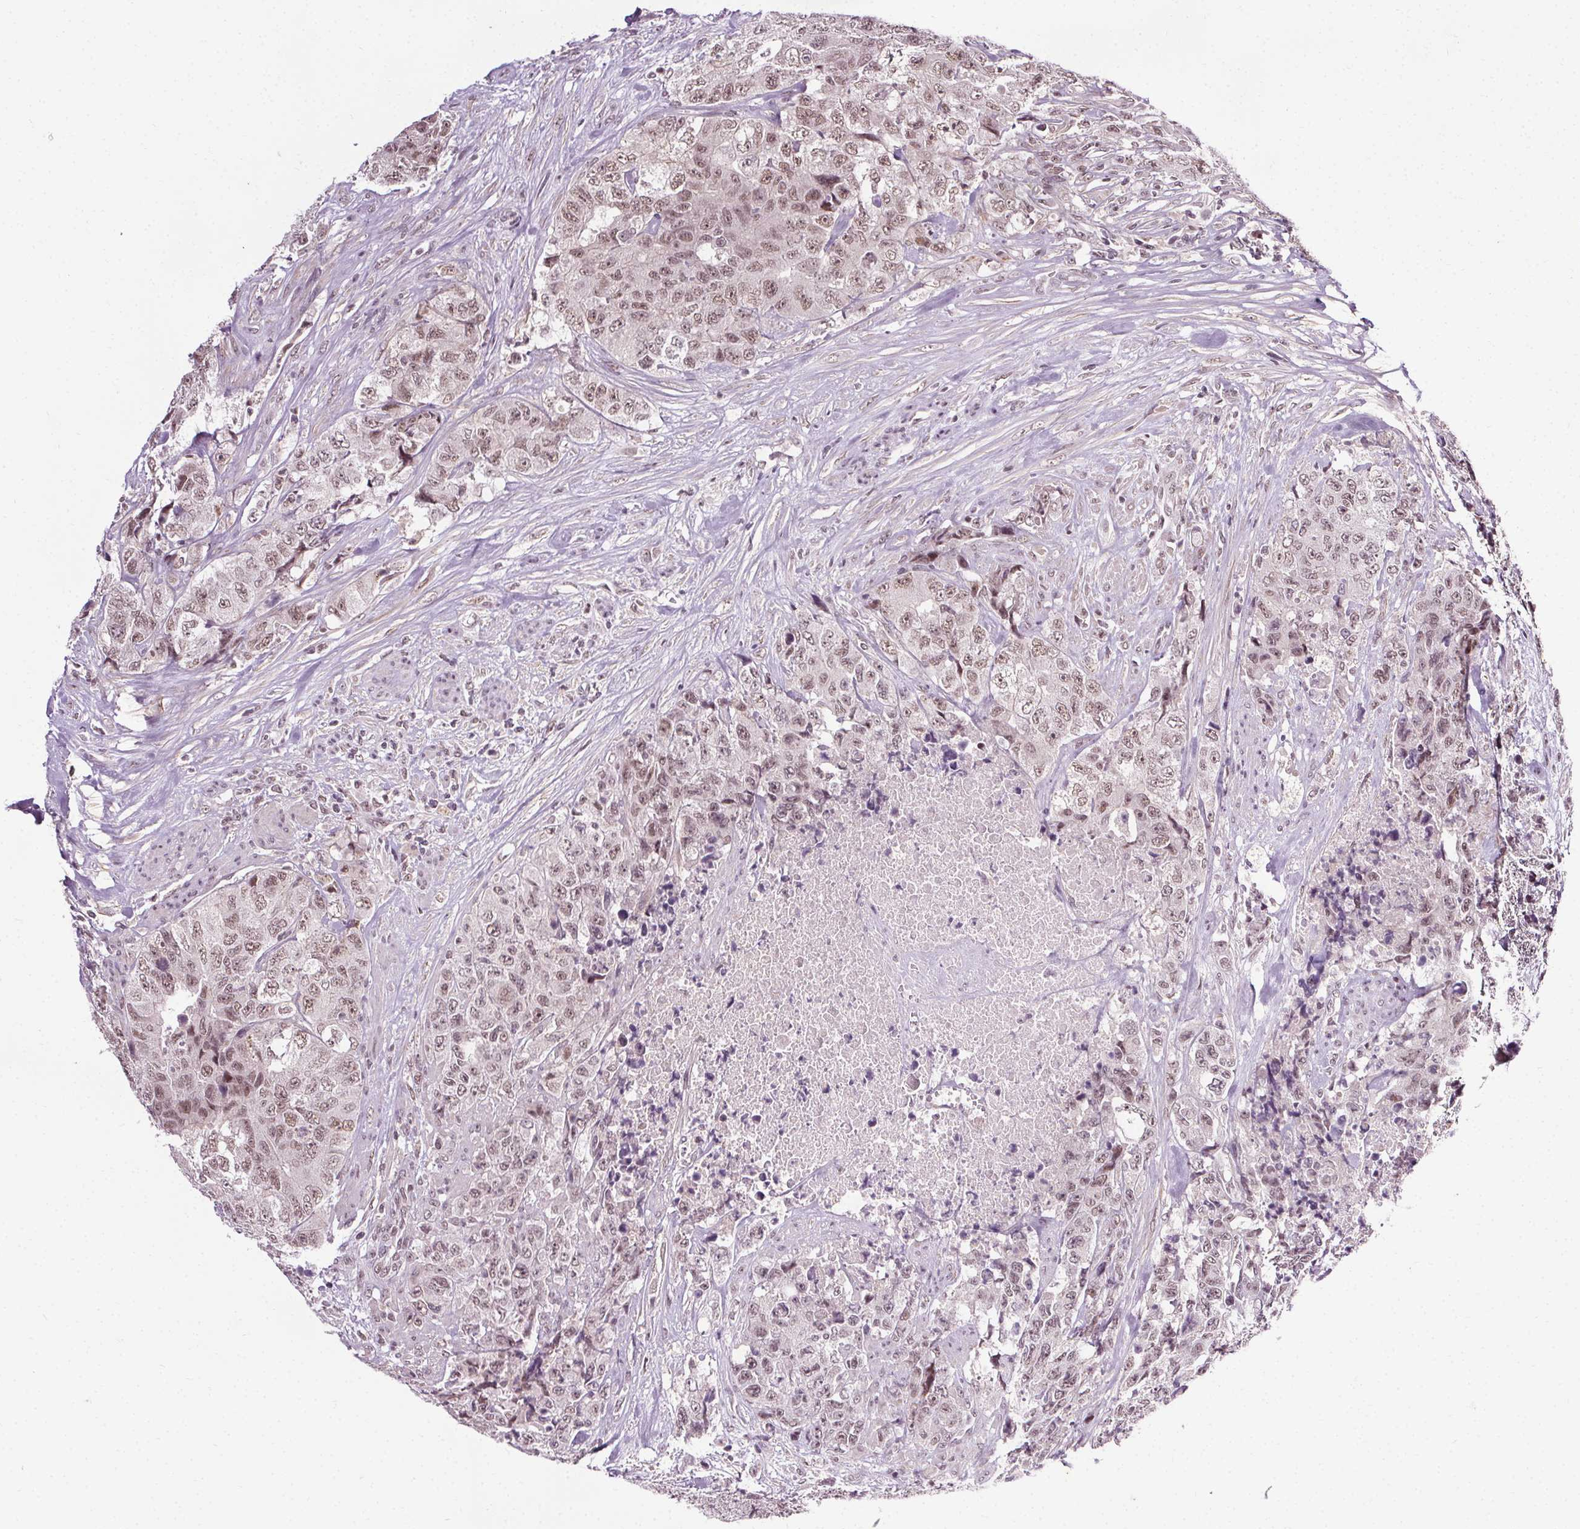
{"staining": {"intensity": "moderate", "quantity": ">75%", "location": "nuclear"}, "tissue": "urothelial cancer", "cell_type": "Tumor cells", "image_type": "cancer", "snomed": [{"axis": "morphology", "description": "Urothelial carcinoma, High grade"}, {"axis": "topography", "description": "Urinary bladder"}], "caption": "Urothelial cancer stained with immunohistochemistry reveals moderate nuclear expression in about >75% of tumor cells.", "gene": "MED6", "patient": {"sex": "female", "age": 78}}